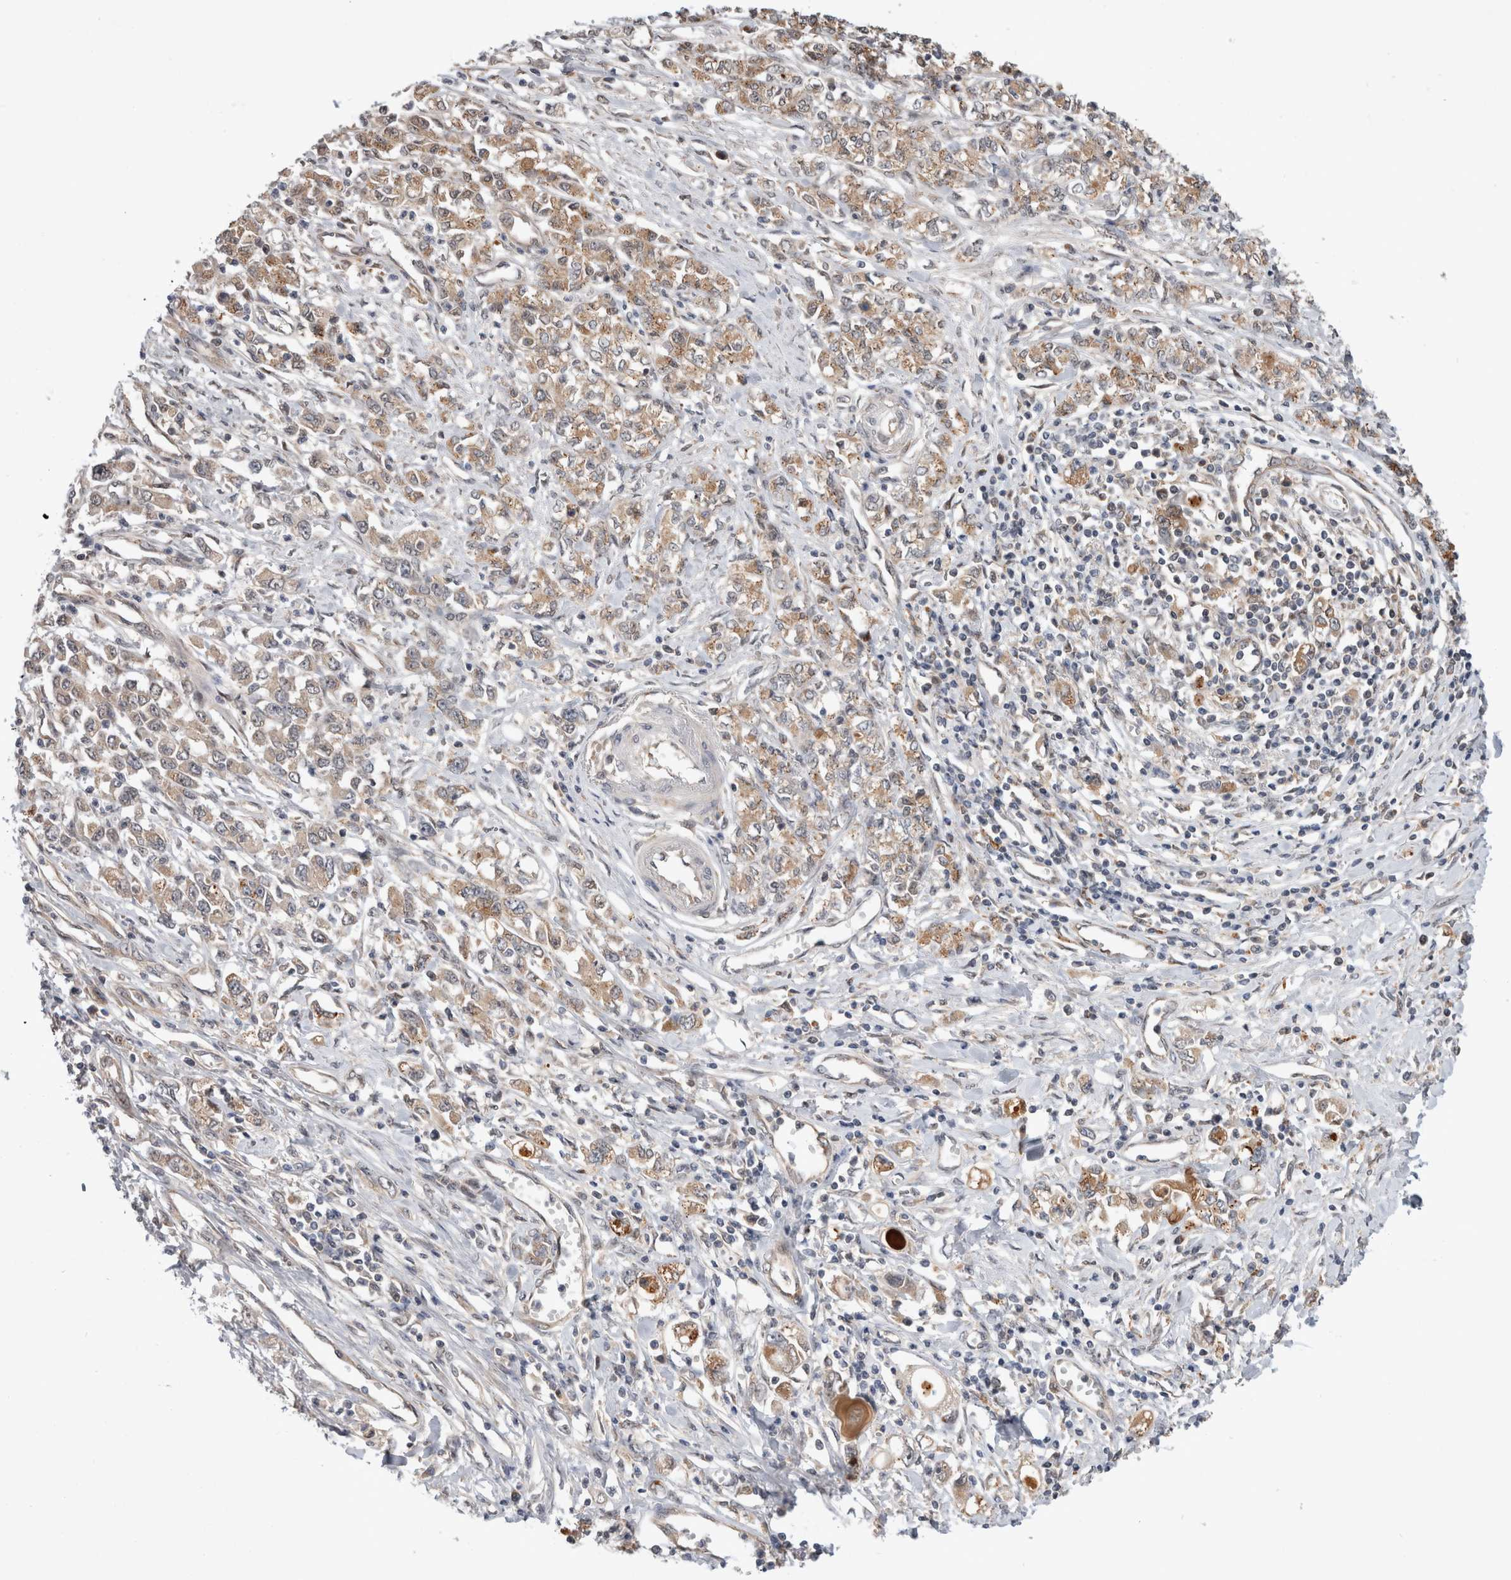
{"staining": {"intensity": "moderate", "quantity": ">75%", "location": "cytoplasmic/membranous"}, "tissue": "stomach cancer", "cell_type": "Tumor cells", "image_type": "cancer", "snomed": [{"axis": "morphology", "description": "Adenocarcinoma, NOS"}, {"axis": "topography", "description": "Stomach"}], "caption": "Human stomach cancer (adenocarcinoma) stained for a protein (brown) exhibits moderate cytoplasmic/membranous positive positivity in about >75% of tumor cells.", "gene": "MRPL37", "patient": {"sex": "female", "age": 76}}